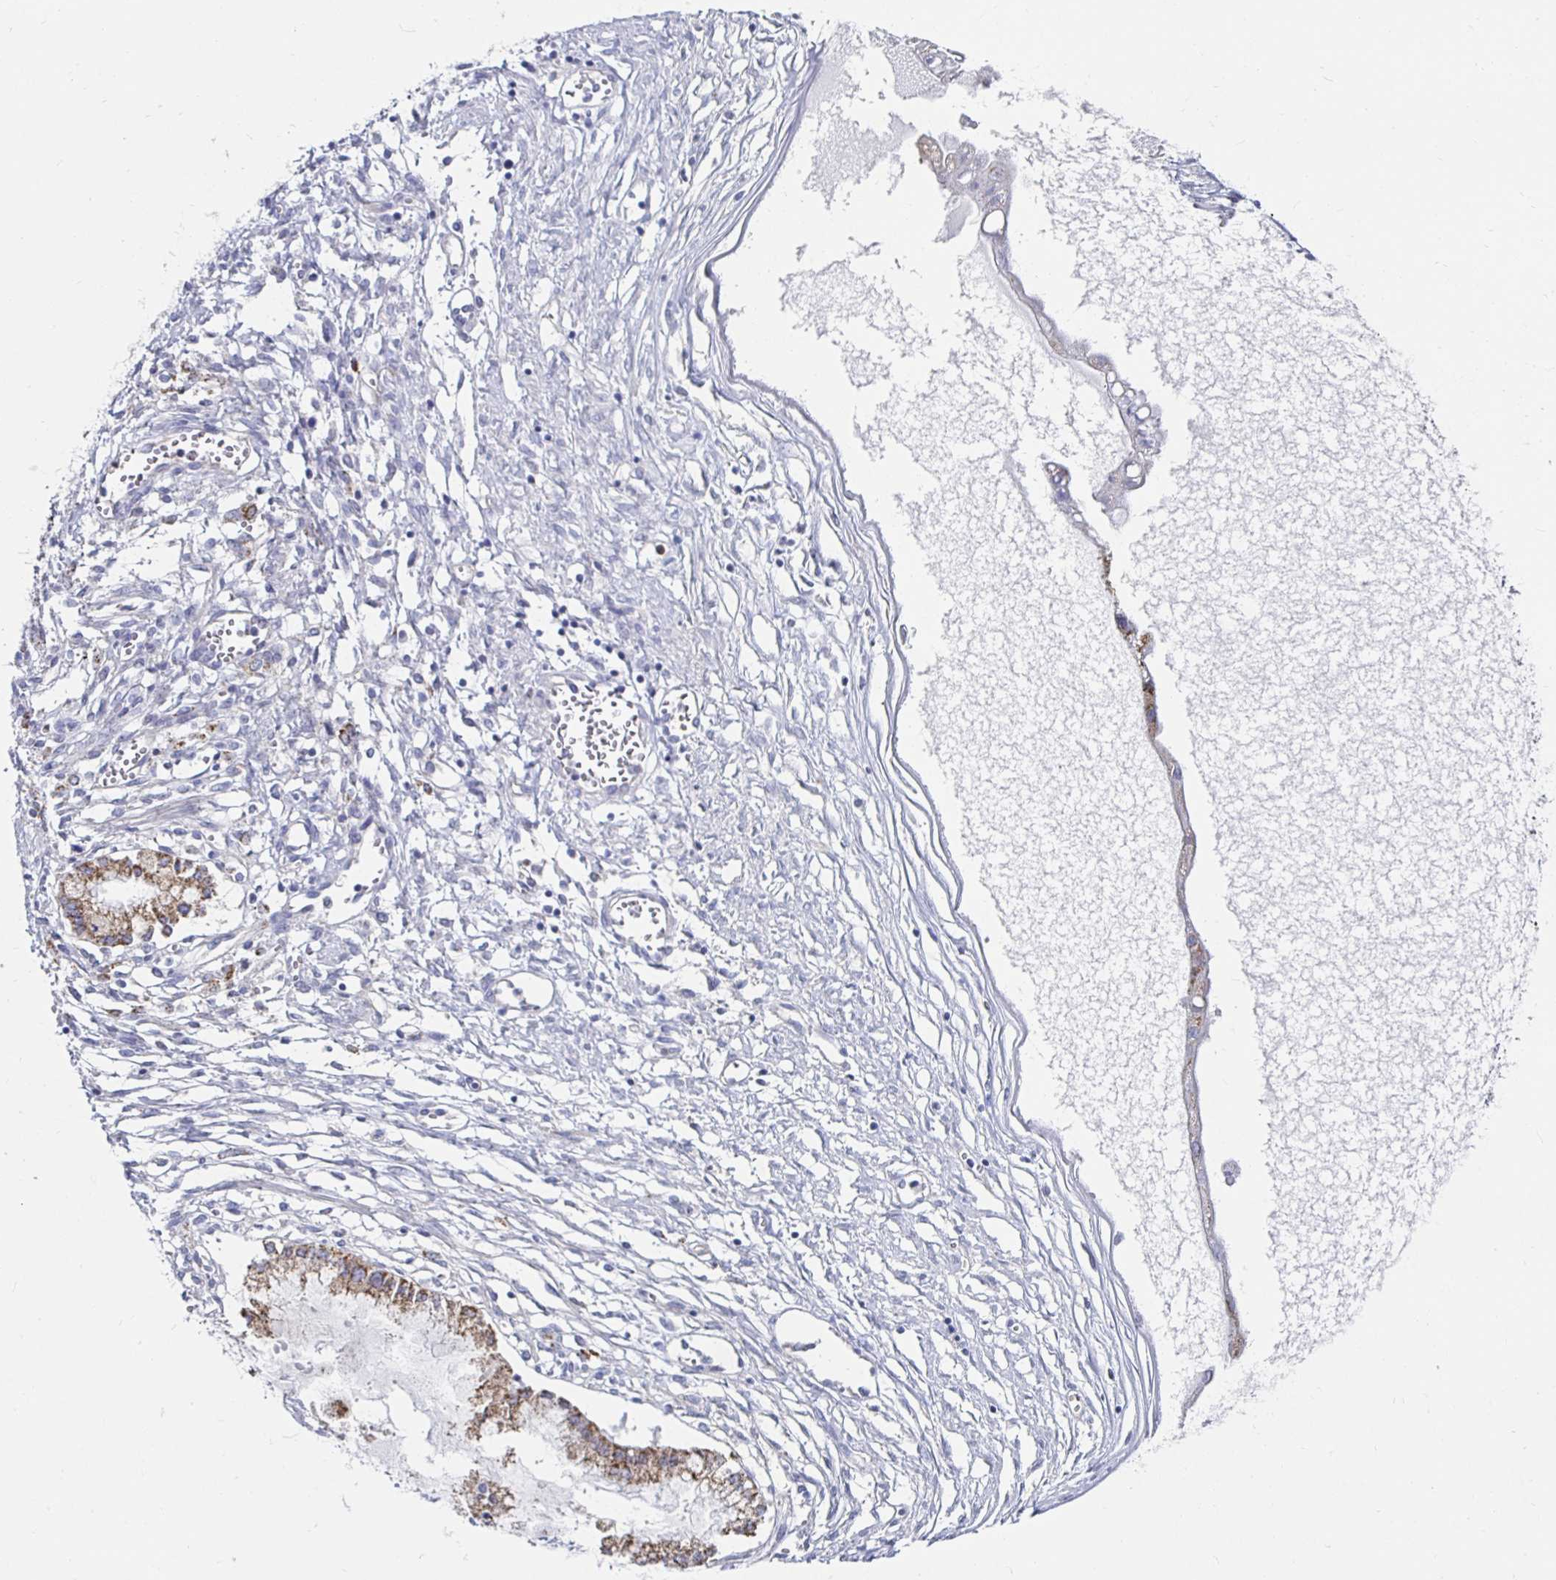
{"staining": {"intensity": "moderate", "quantity": ">75%", "location": "cytoplasmic/membranous"}, "tissue": "ovarian cancer", "cell_type": "Tumor cells", "image_type": "cancer", "snomed": [{"axis": "morphology", "description": "Cystadenocarcinoma, mucinous, NOS"}, {"axis": "topography", "description": "Ovary"}], "caption": "Tumor cells exhibit medium levels of moderate cytoplasmic/membranous positivity in about >75% of cells in human mucinous cystadenocarcinoma (ovarian).", "gene": "NOCT", "patient": {"sex": "female", "age": 34}}